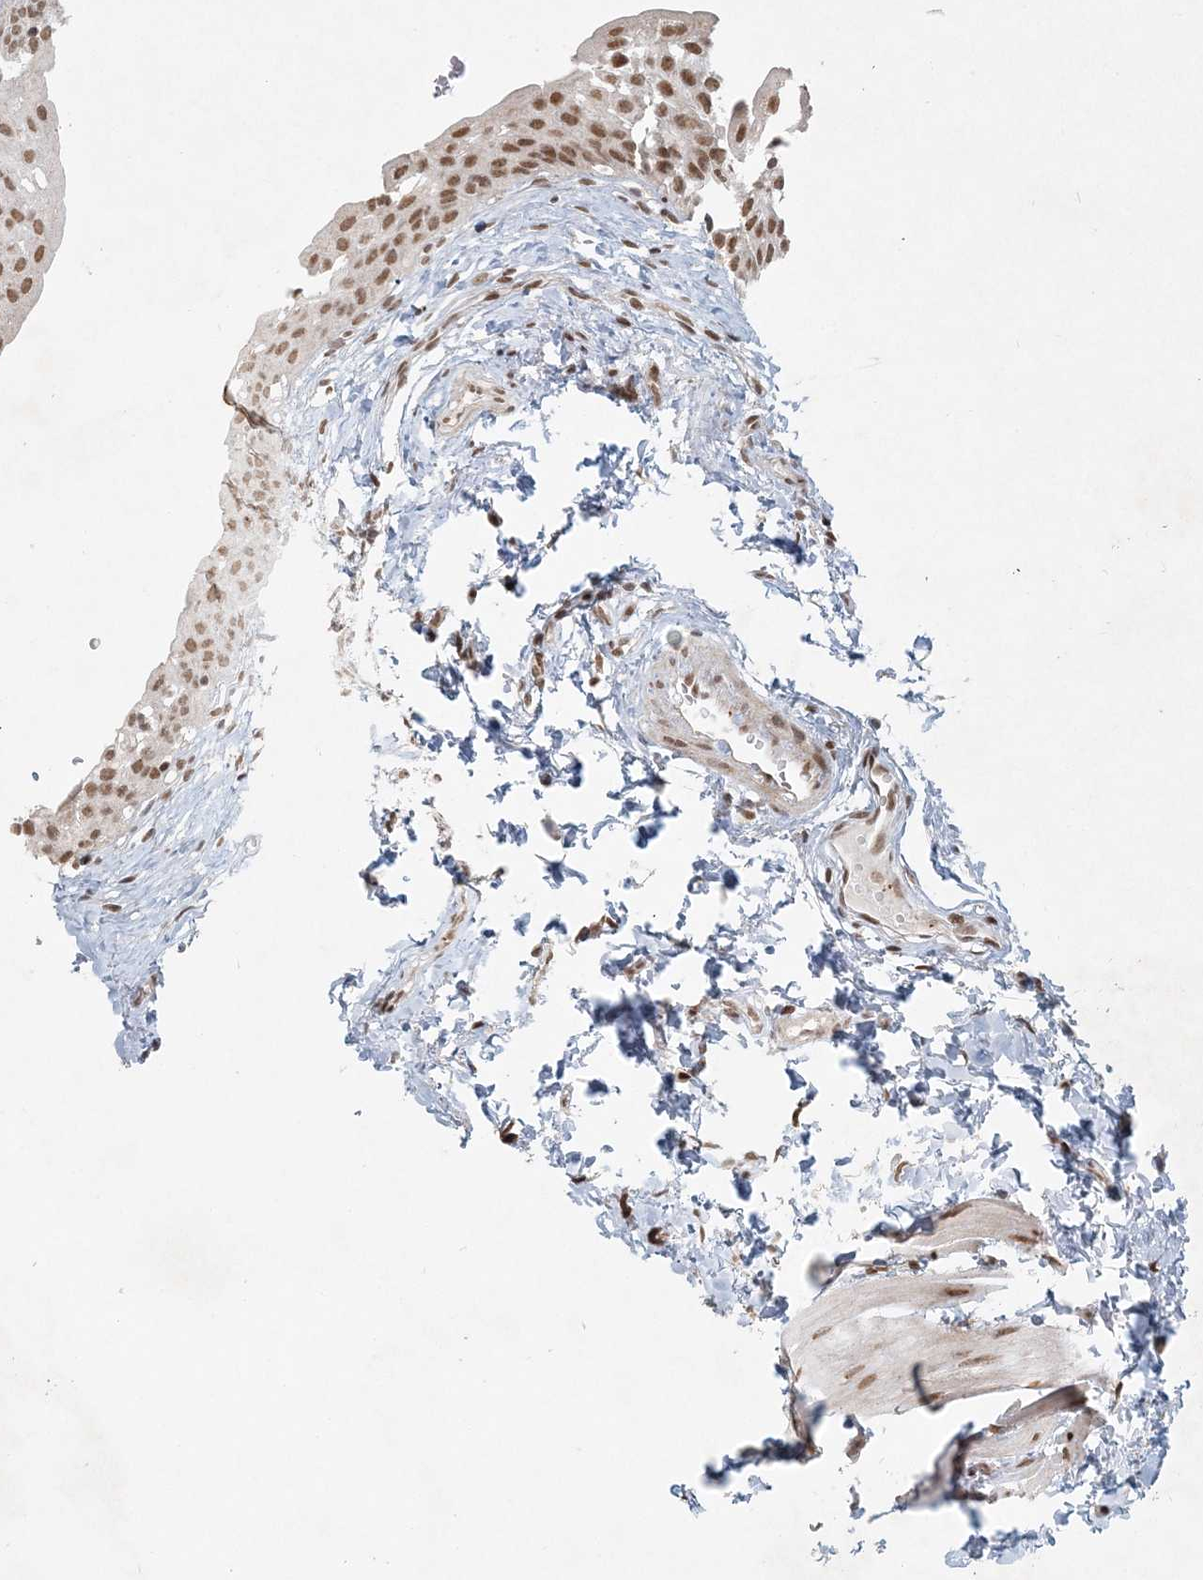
{"staining": {"intensity": "moderate", "quantity": ">75%", "location": "nuclear"}, "tissue": "urinary bladder", "cell_type": "Urothelial cells", "image_type": "normal", "snomed": [{"axis": "morphology", "description": "Normal tissue, NOS"}, {"axis": "topography", "description": "Urinary bladder"}], "caption": "Human urinary bladder stained with a brown dye reveals moderate nuclear positive expression in approximately >75% of urothelial cells.", "gene": "BAZ1B", "patient": {"sex": "male", "age": 51}}